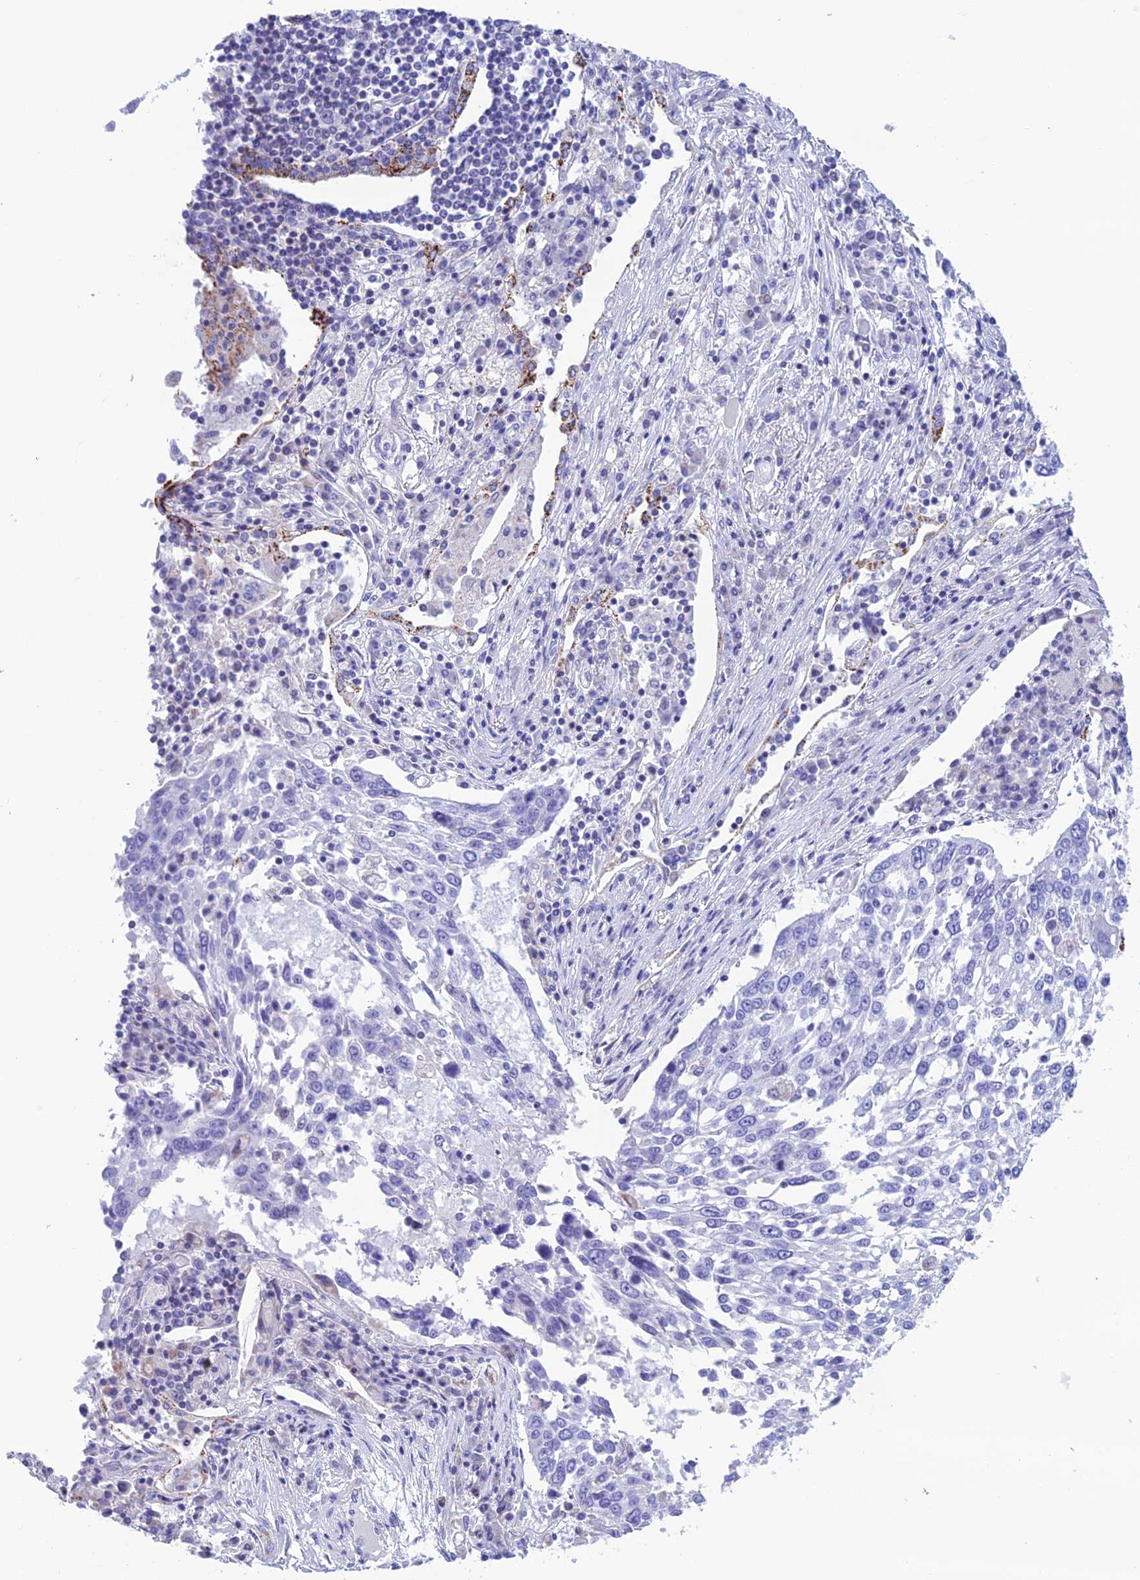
{"staining": {"intensity": "negative", "quantity": "none", "location": "none"}, "tissue": "lung cancer", "cell_type": "Tumor cells", "image_type": "cancer", "snomed": [{"axis": "morphology", "description": "Squamous cell carcinoma, NOS"}, {"axis": "topography", "description": "Lung"}], "caption": "A photomicrograph of human lung squamous cell carcinoma is negative for staining in tumor cells.", "gene": "NXPE4", "patient": {"sex": "male", "age": 65}}